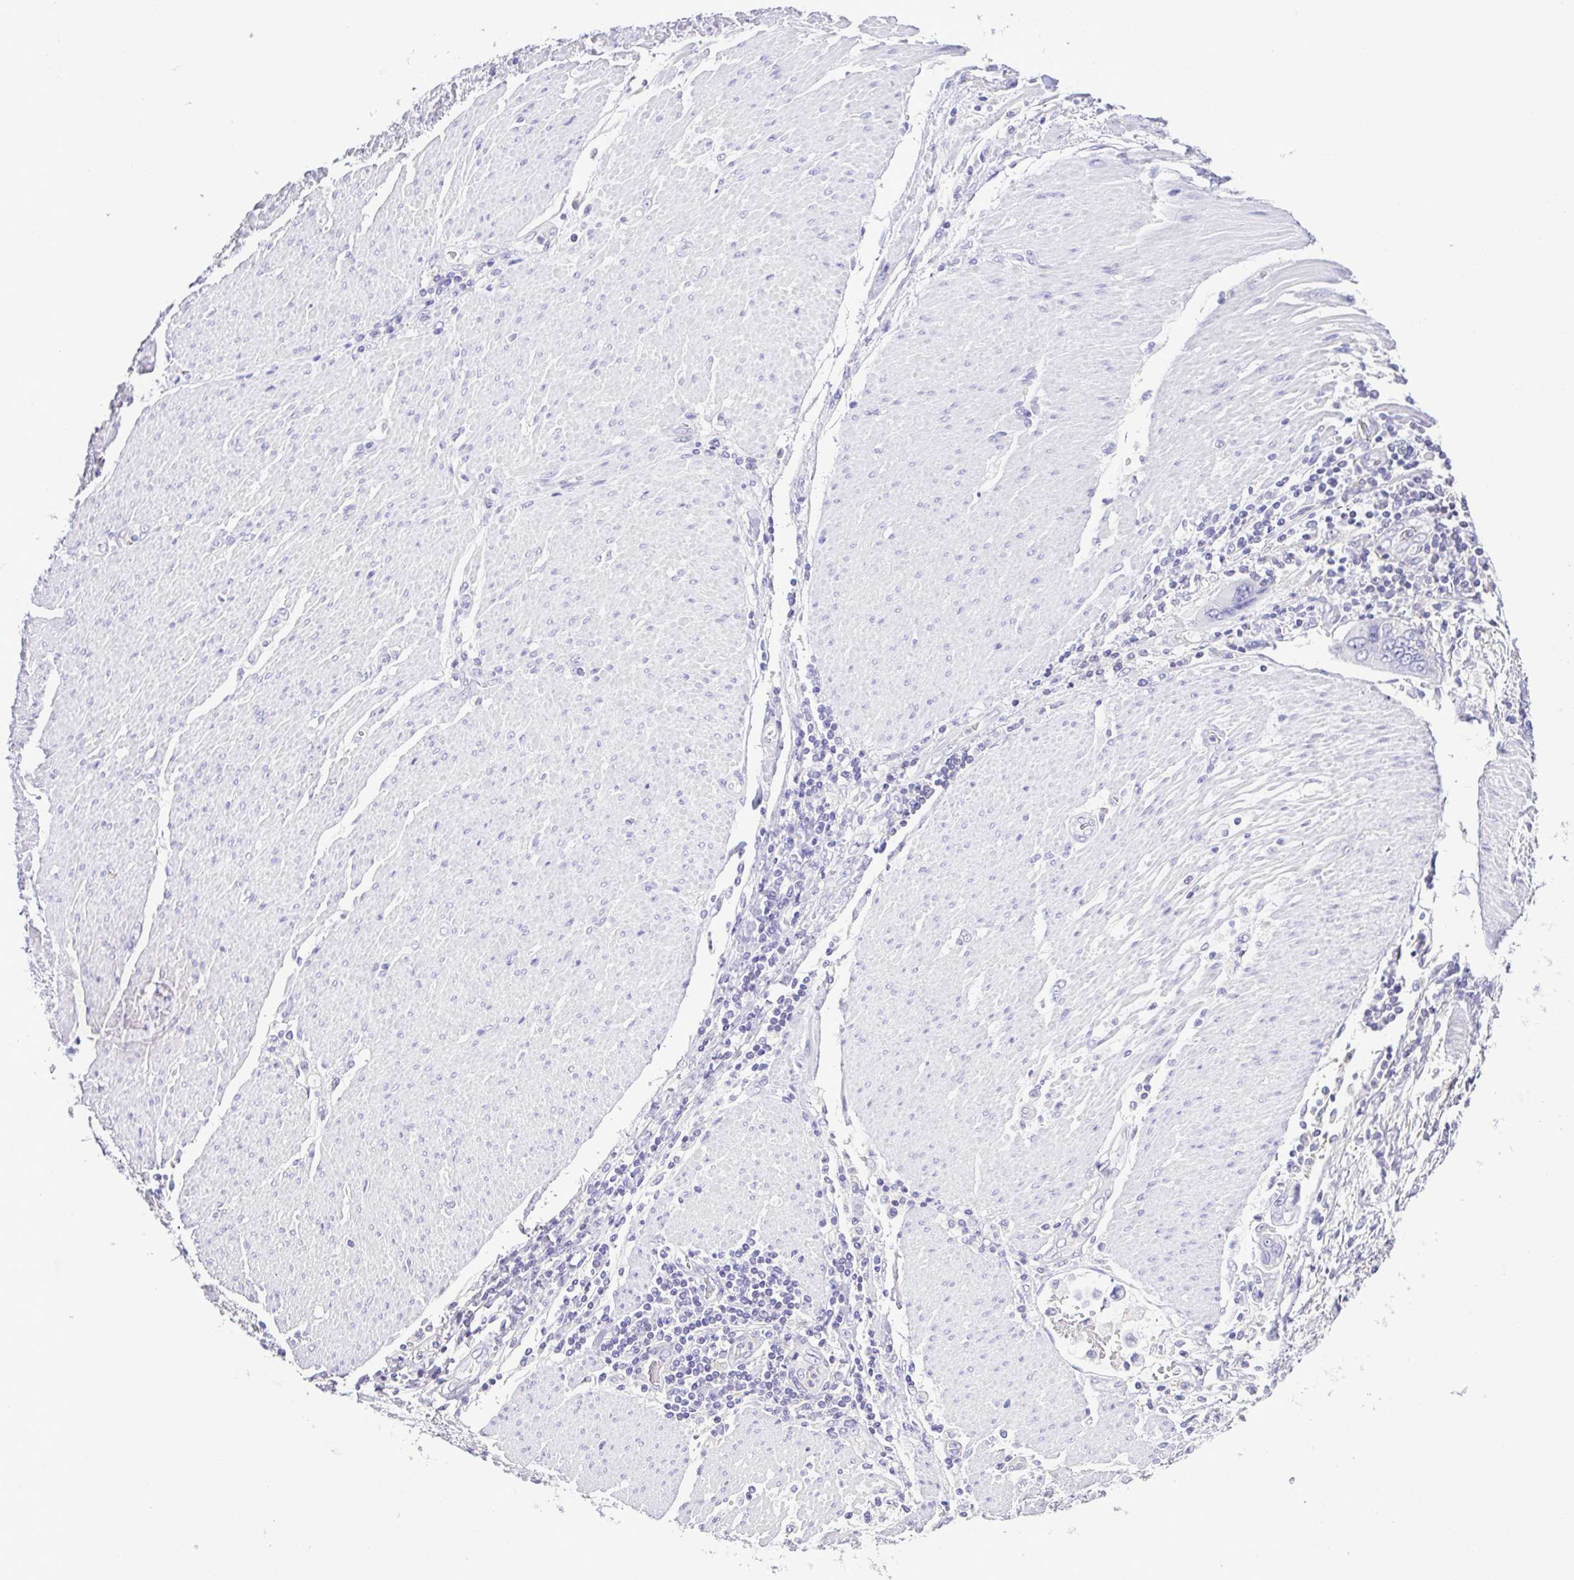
{"staining": {"intensity": "negative", "quantity": "none", "location": "none"}, "tissue": "stomach cancer", "cell_type": "Tumor cells", "image_type": "cancer", "snomed": [{"axis": "morphology", "description": "Adenocarcinoma, NOS"}, {"axis": "topography", "description": "Pancreas"}, {"axis": "topography", "description": "Stomach, upper"}], "caption": "Photomicrograph shows no significant protein staining in tumor cells of stomach adenocarcinoma. (IHC, brightfield microscopy, high magnification).", "gene": "CYP17A1", "patient": {"sex": "male", "age": 77}}